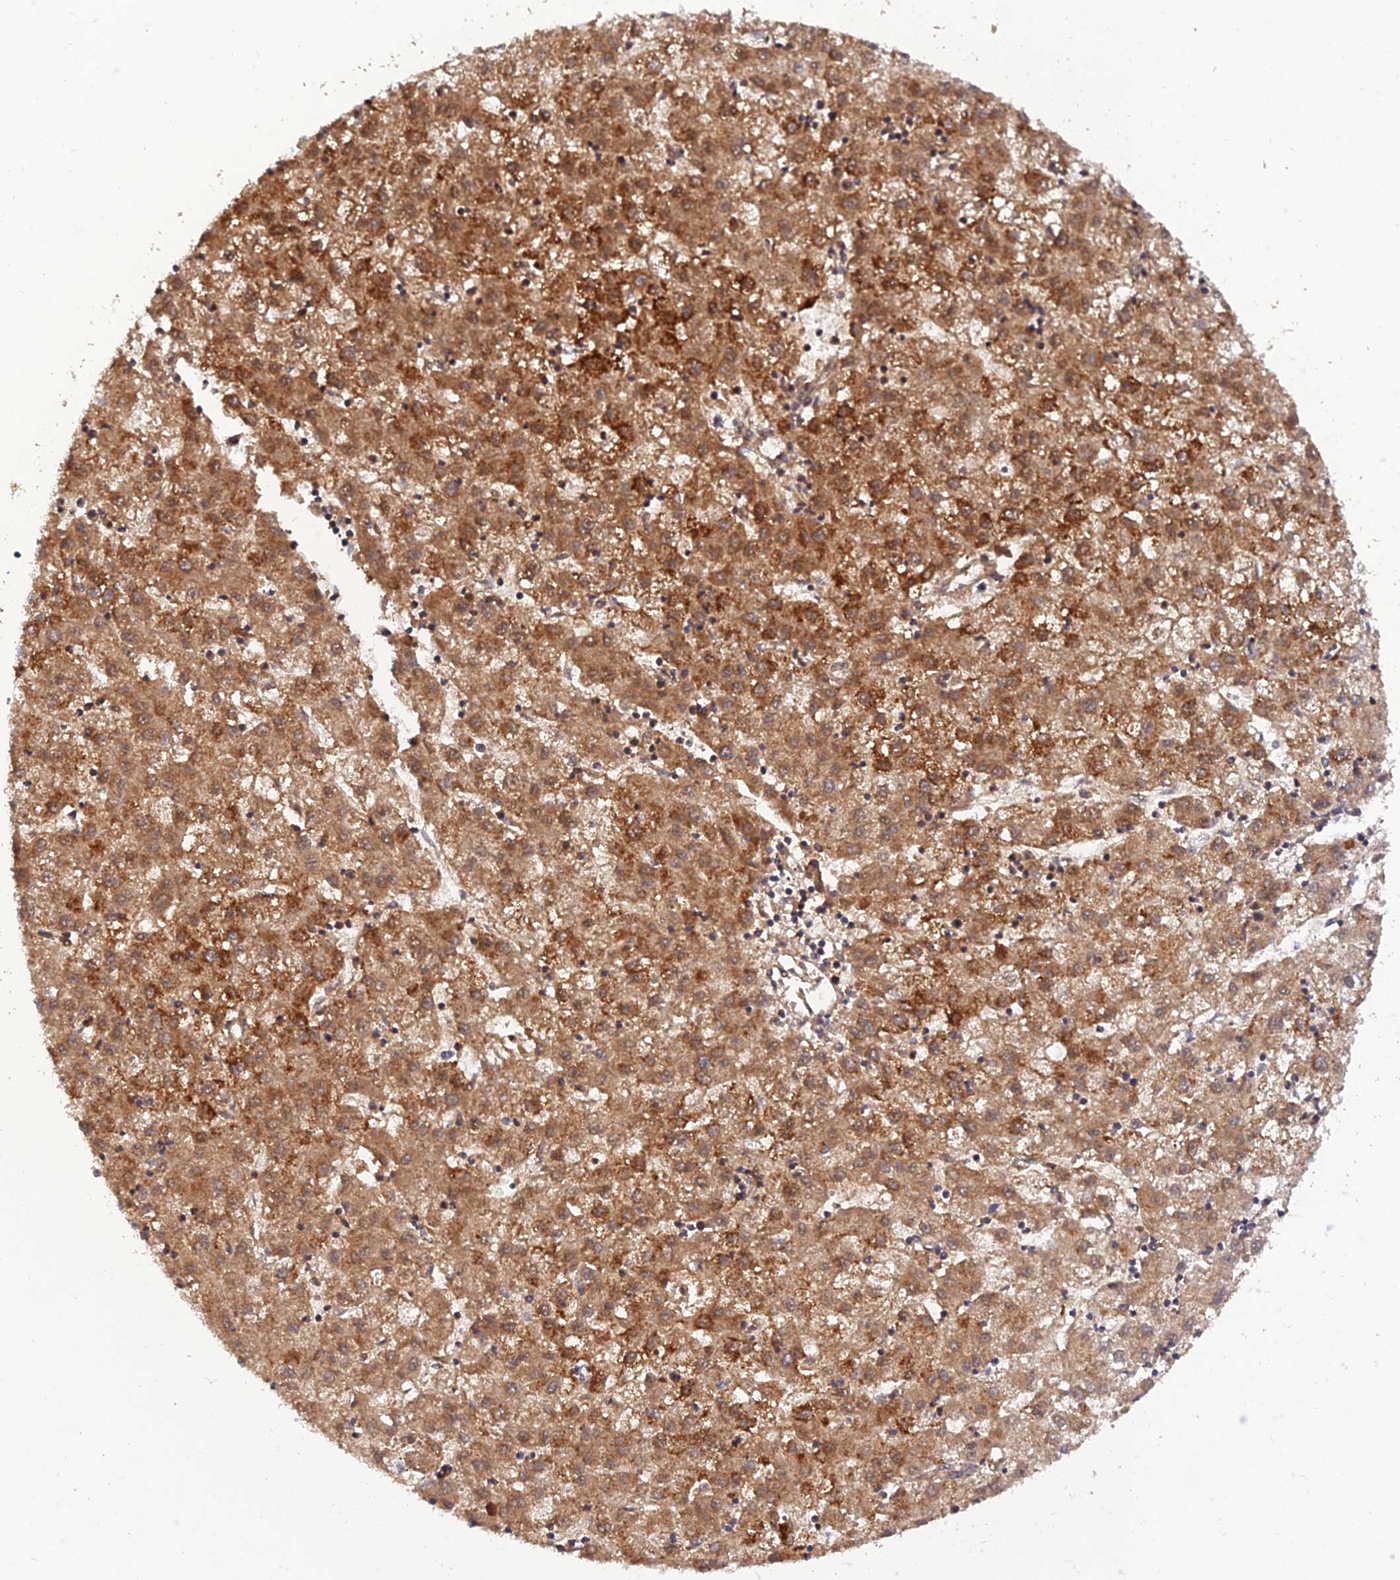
{"staining": {"intensity": "moderate", "quantity": ">75%", "location": "cytoplasmic/membranous"}, "tissue": "liver cancer", "cell_type": "Tumor cells", "image_type": "cancer", "snomed": [{"axis": "morphology", "description": "Carcinoma, Hepatocellular, NOS"}, {"axis": "topography", "description": "Liver"}], "caption": "A brown stain shows moderate cytoplasmic/membranous expression of a protein in human liver cancer tumor cells. The staining was performed using DAB, with brown indicating positive protein expression. Nuclei are stained blue with hematoxylin.", "gene": "REV1", "patient": {"sex": "male", "age": 72}}